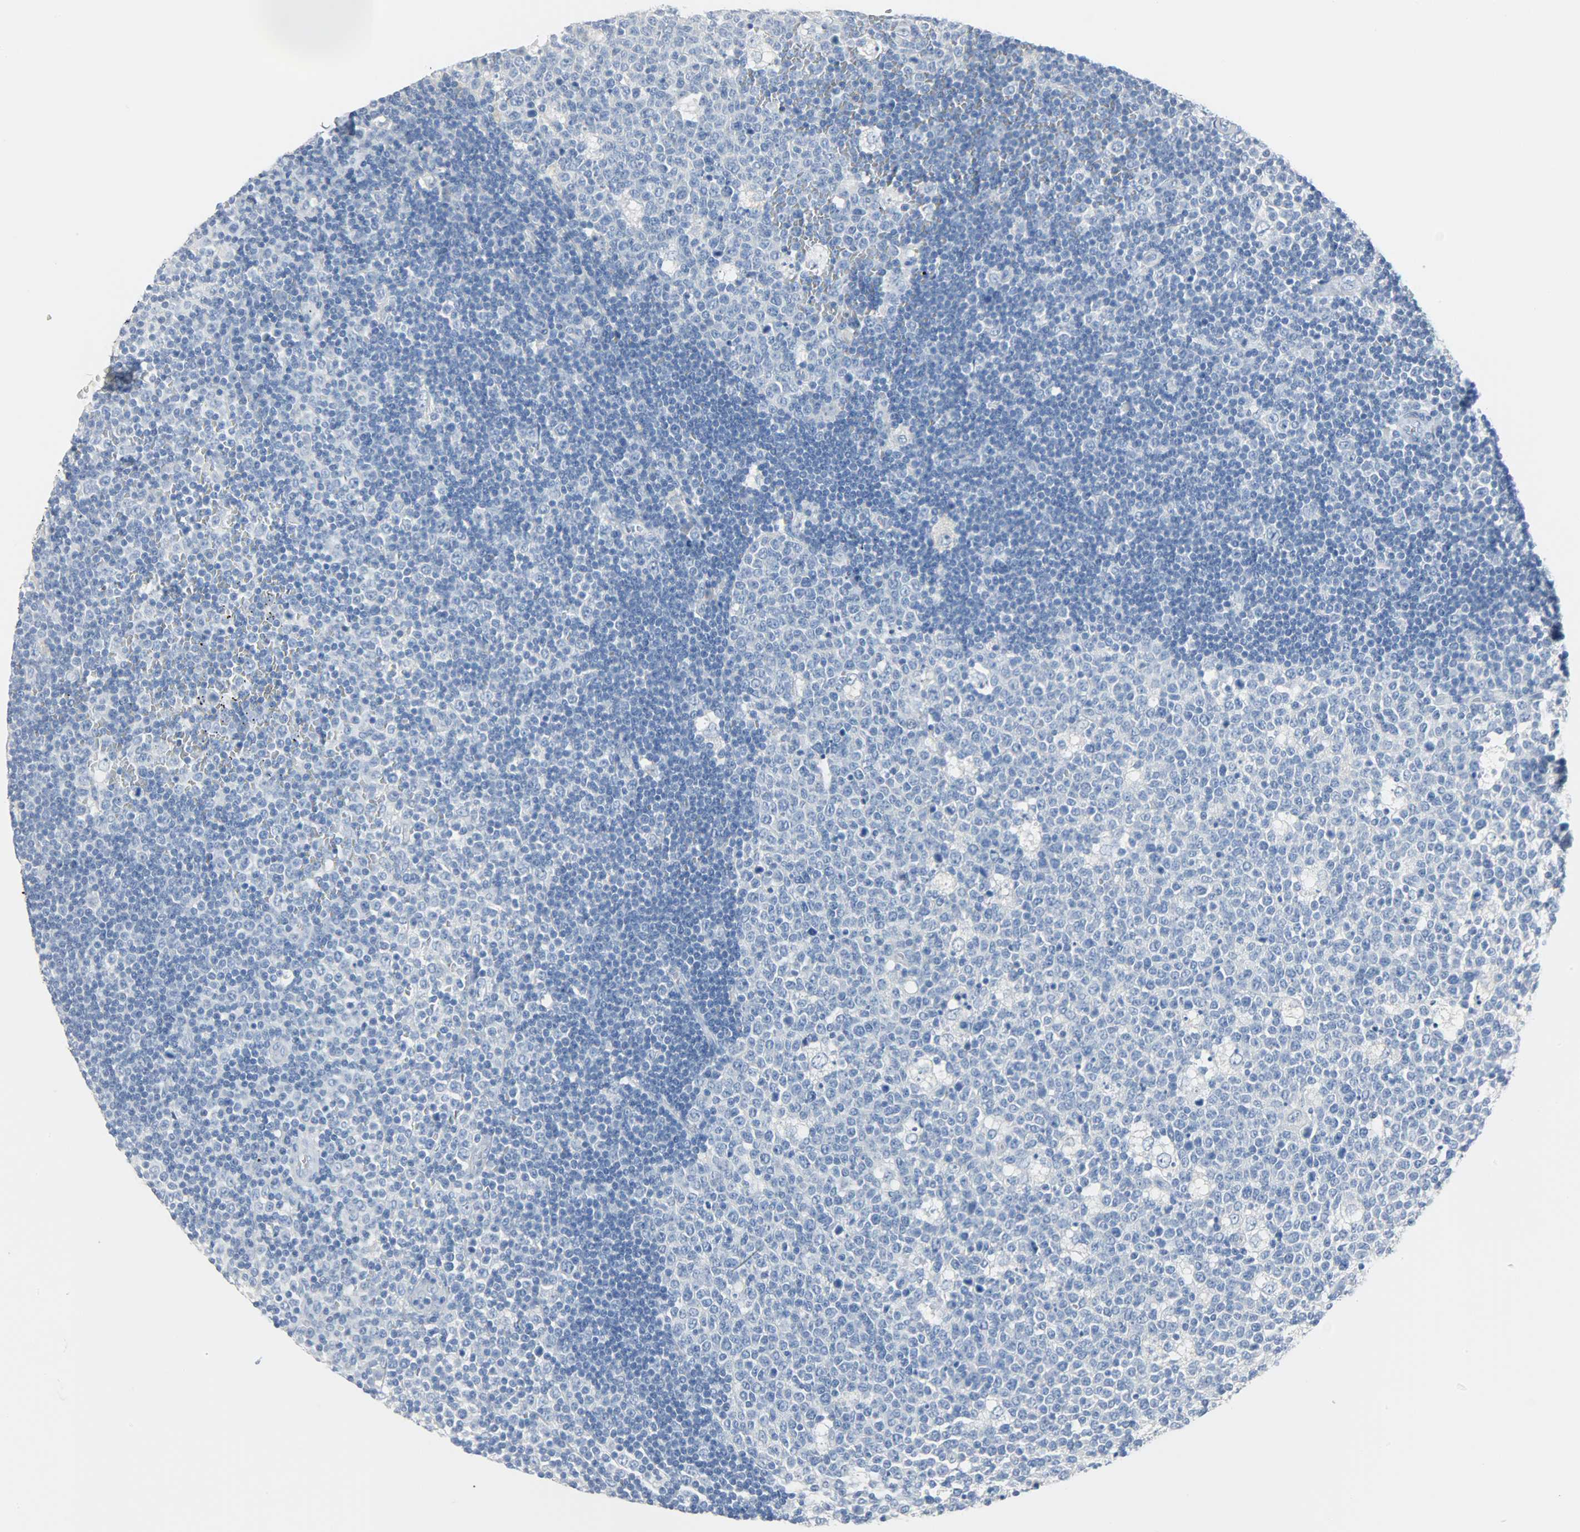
{"staining": {"intensity": "negative", "quantity": "none", "location": "none"}, "tissue": "lymph node", "cell_type": "Germinal center cells", "image_type": "normal", "snomed": [{"axis": "morphology", "description": "Normal tissue, NOS"}, {"axis": "topography", "description": "Lymph node"}, {"axis": "topography", "description": "Salivary gland"}], "caption": "Protein analysis of unremarkable lymph node shows no significant positivity in germinal center cells.", "gene": "CA3", "patient": {"sex": "male", "age": 8}}